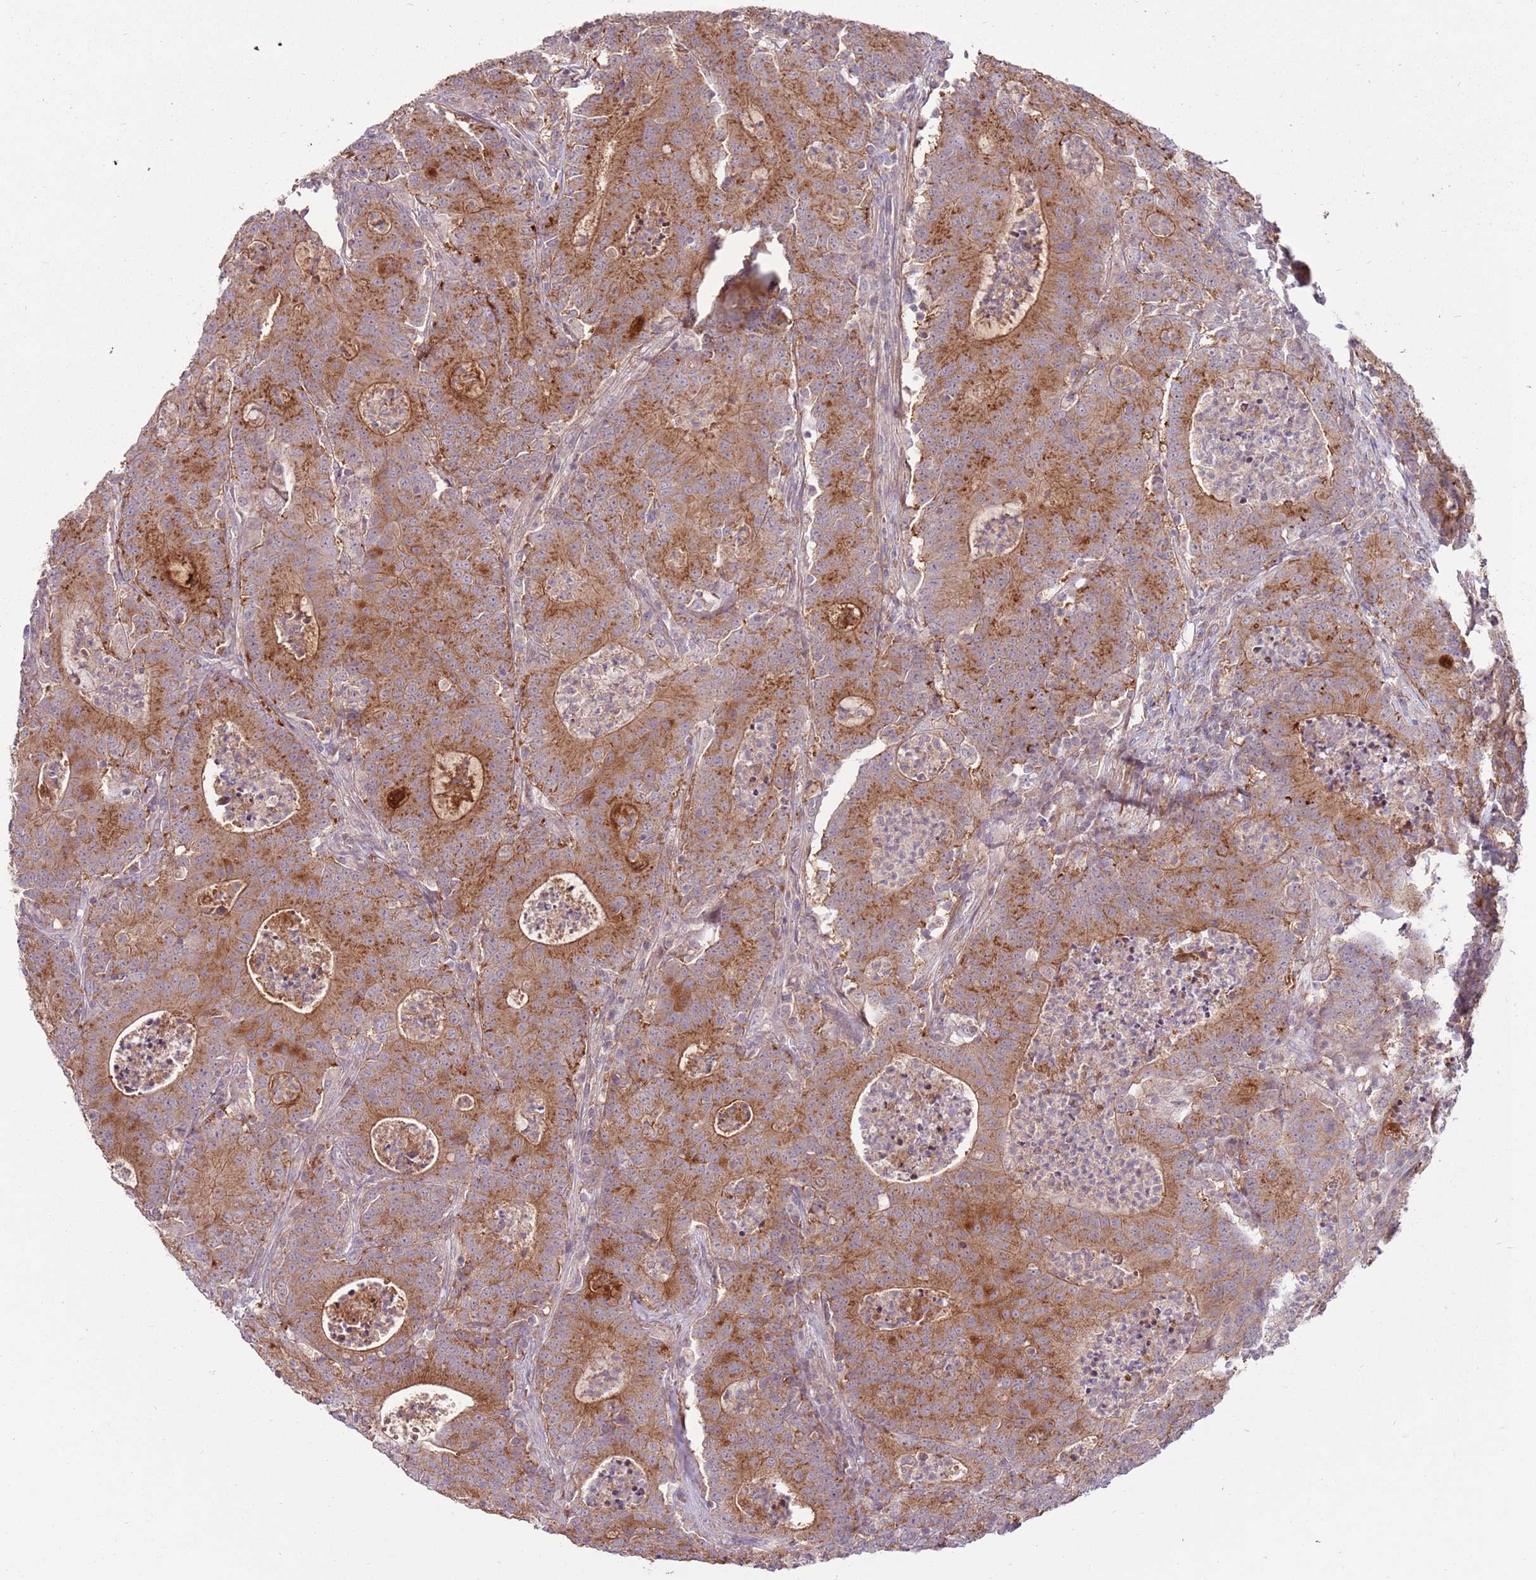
{"staining": {"intensity": "moderate", "quantity": ">75%", "location": "cytoplasmic/membranous"}, "tissue": "colorectal cancer", "cell_type": "Tumor cells", "image_type": "cancer", "snomed": [{"axis": "morphology", "description": "Adenocarcinoma, NOS"}, {"axis": "topography", "description": "Colon"}], "caption": "A micrograph of colorectal cancer stained for a protein demonstrates moderate cytoplasmic/membranous brown staining in tumor cells.", "gene": "SPATA31D1", "patient": {"sex": "male", "age": 83}}